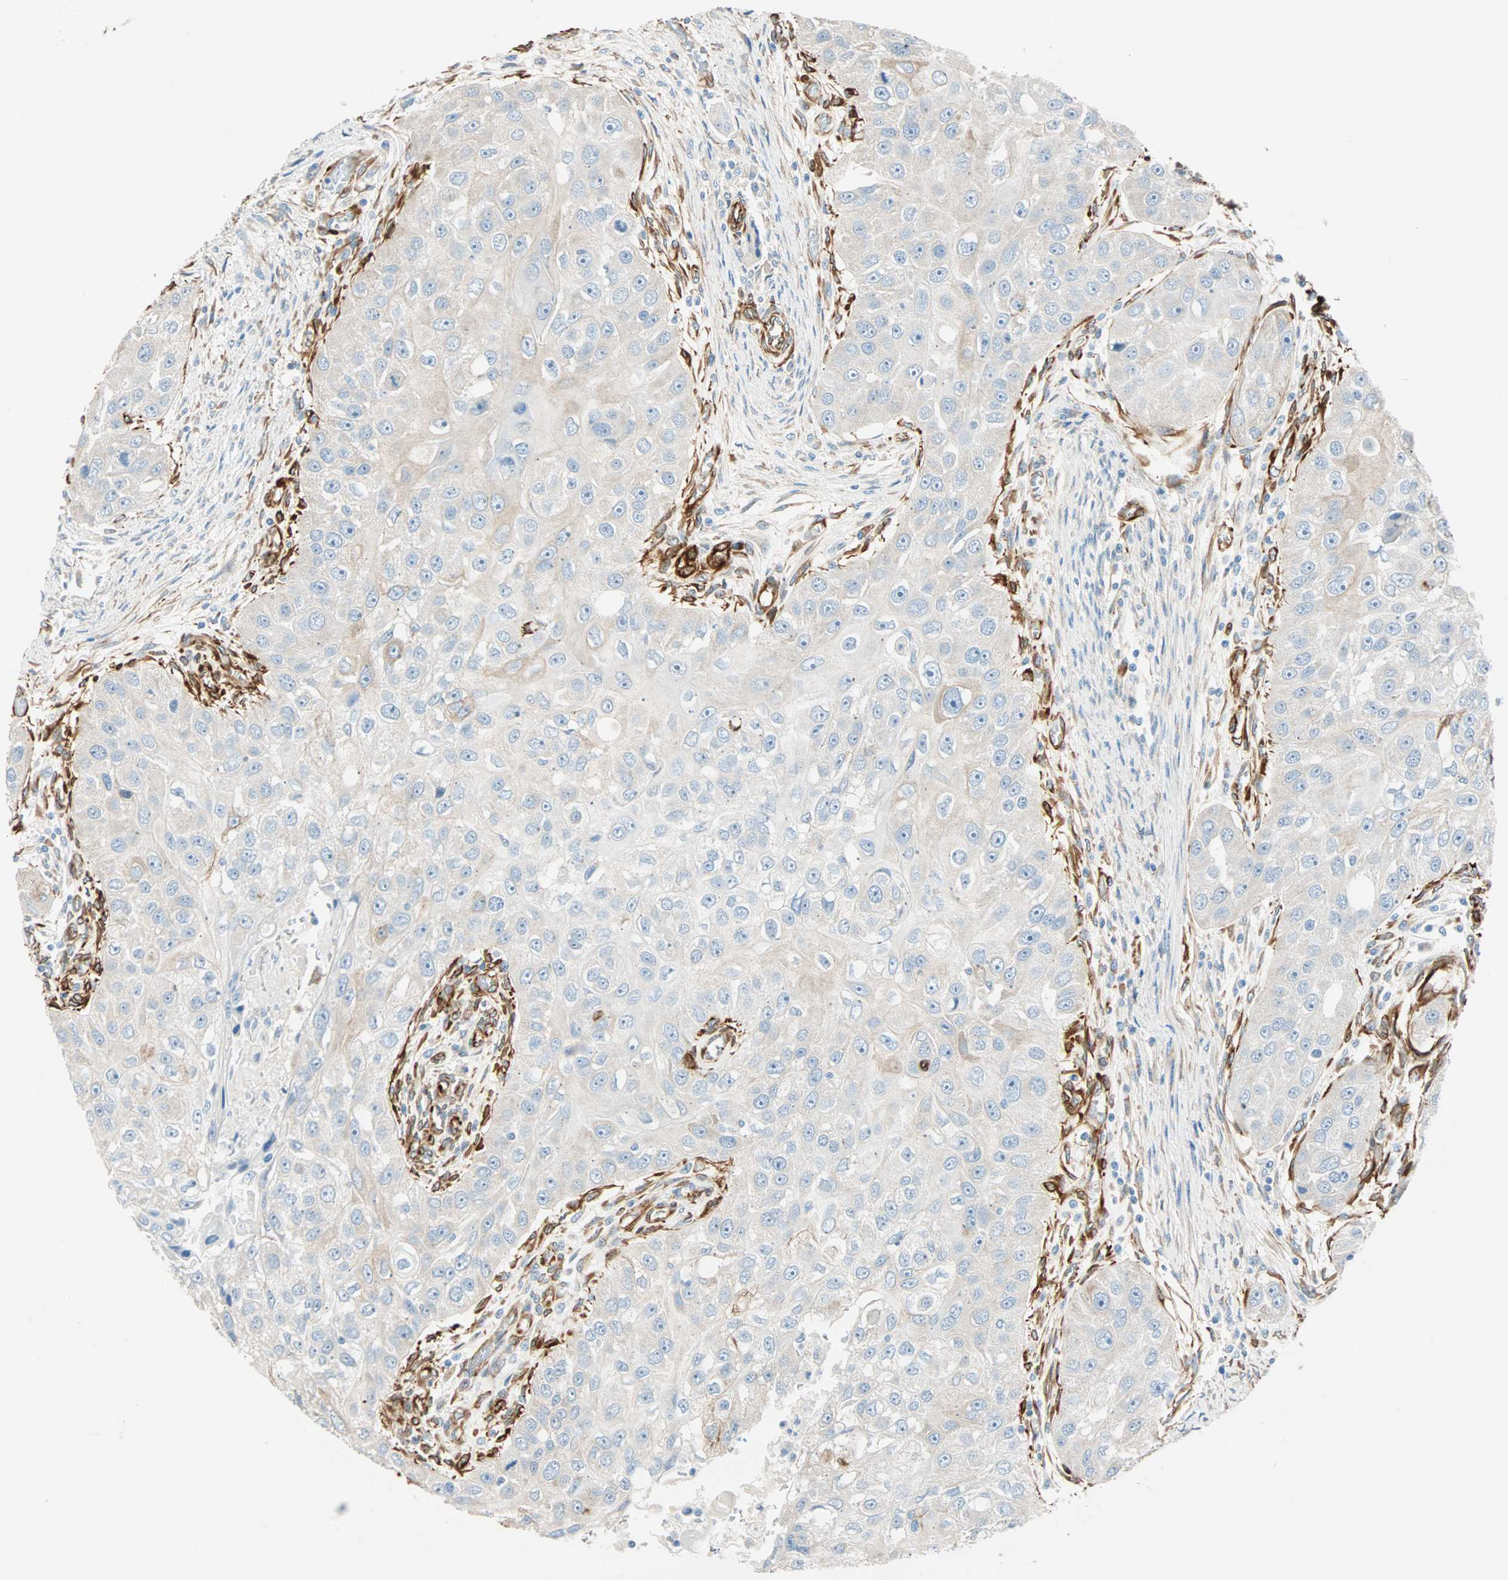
{"staining": {"intensity": "weak", "quantity": "<25%", "location": "cytoplasmic/membranous"}, "tissue": "head and neck cancer", "cell_type": "Tumor cells", "image_type": "cancer", "snomed": [{"axis": "morphology", "description": "Normal tissue, NOS"}, {"axis": "morphology", "description": "Squamous cell carcinoma, NOS"}, {"axis": "topography", "description": "Skeletal muscle"}, {"axis": "topography", "description": "Head-Neck"}], "caption": "Immunohistochemistry micrograph of neoplastic tissue: head and neck cancer stained with DAB (3,3'-diaminobenzidine) displays no significant protein expression in tumor cells.", "gene": "NES", "patient": {"sex": "male", "age": 51}}